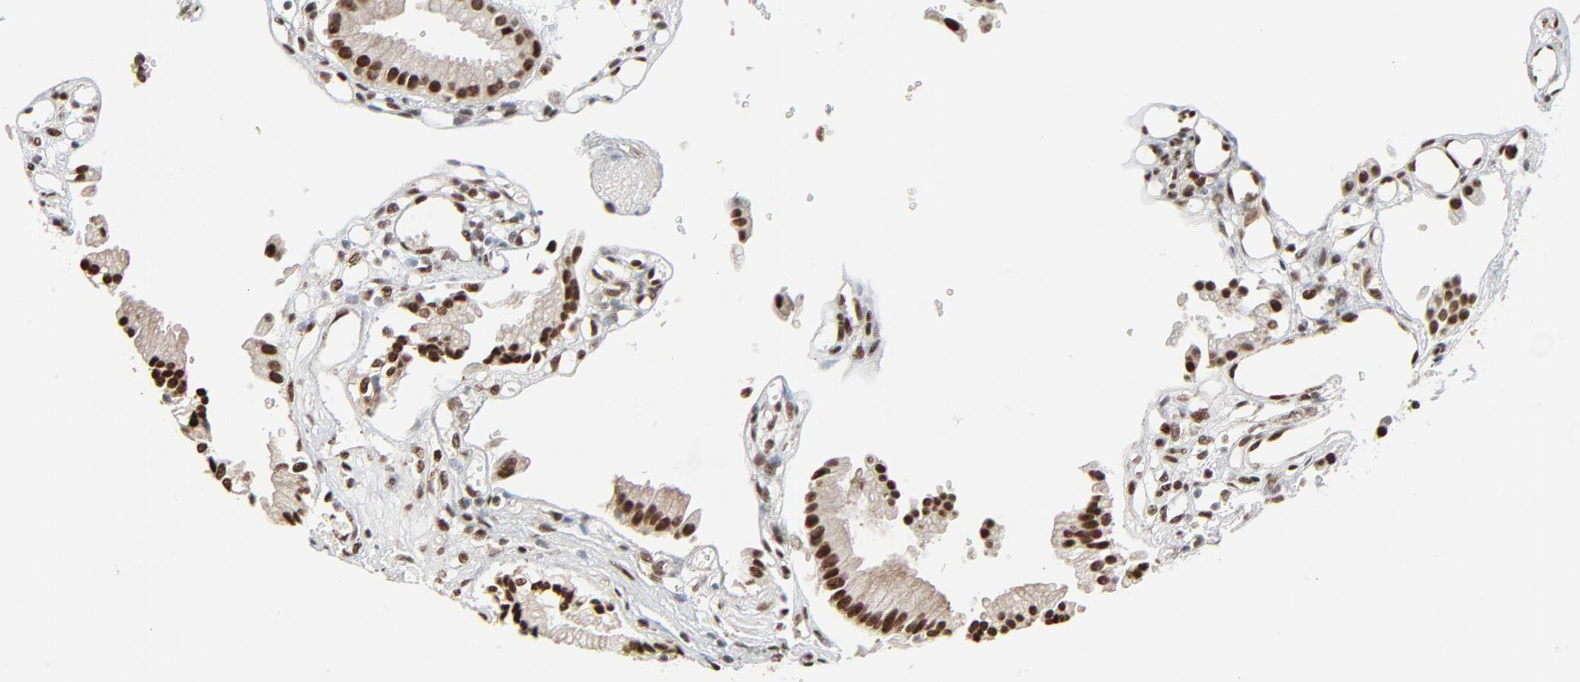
{"staining": {"intensity": "strong", "quantity": ">75%", "location": "nuclear"}, "tissue": "gallbladder", "cell_type": "Glandular cells", "image_type": "normal", "snomed": [{"axis": "morphology", "description": "Normal tissue, NOS"}, {"axis": "topography", "description": "Gallbladder"}], "caption": "Immunohistochemical staining of benign gallbladder reveals high levels of strong nuclear positivity in approximately >75% of glandular cells. The staining was performed using DAB (3,3'-diaminobenzidine), with brown indicating positive protein expression. Nuclei are stained blue with hematoxylin.", "gene": "MEIS2", "patient": {"sex": "male", "age": 65}}